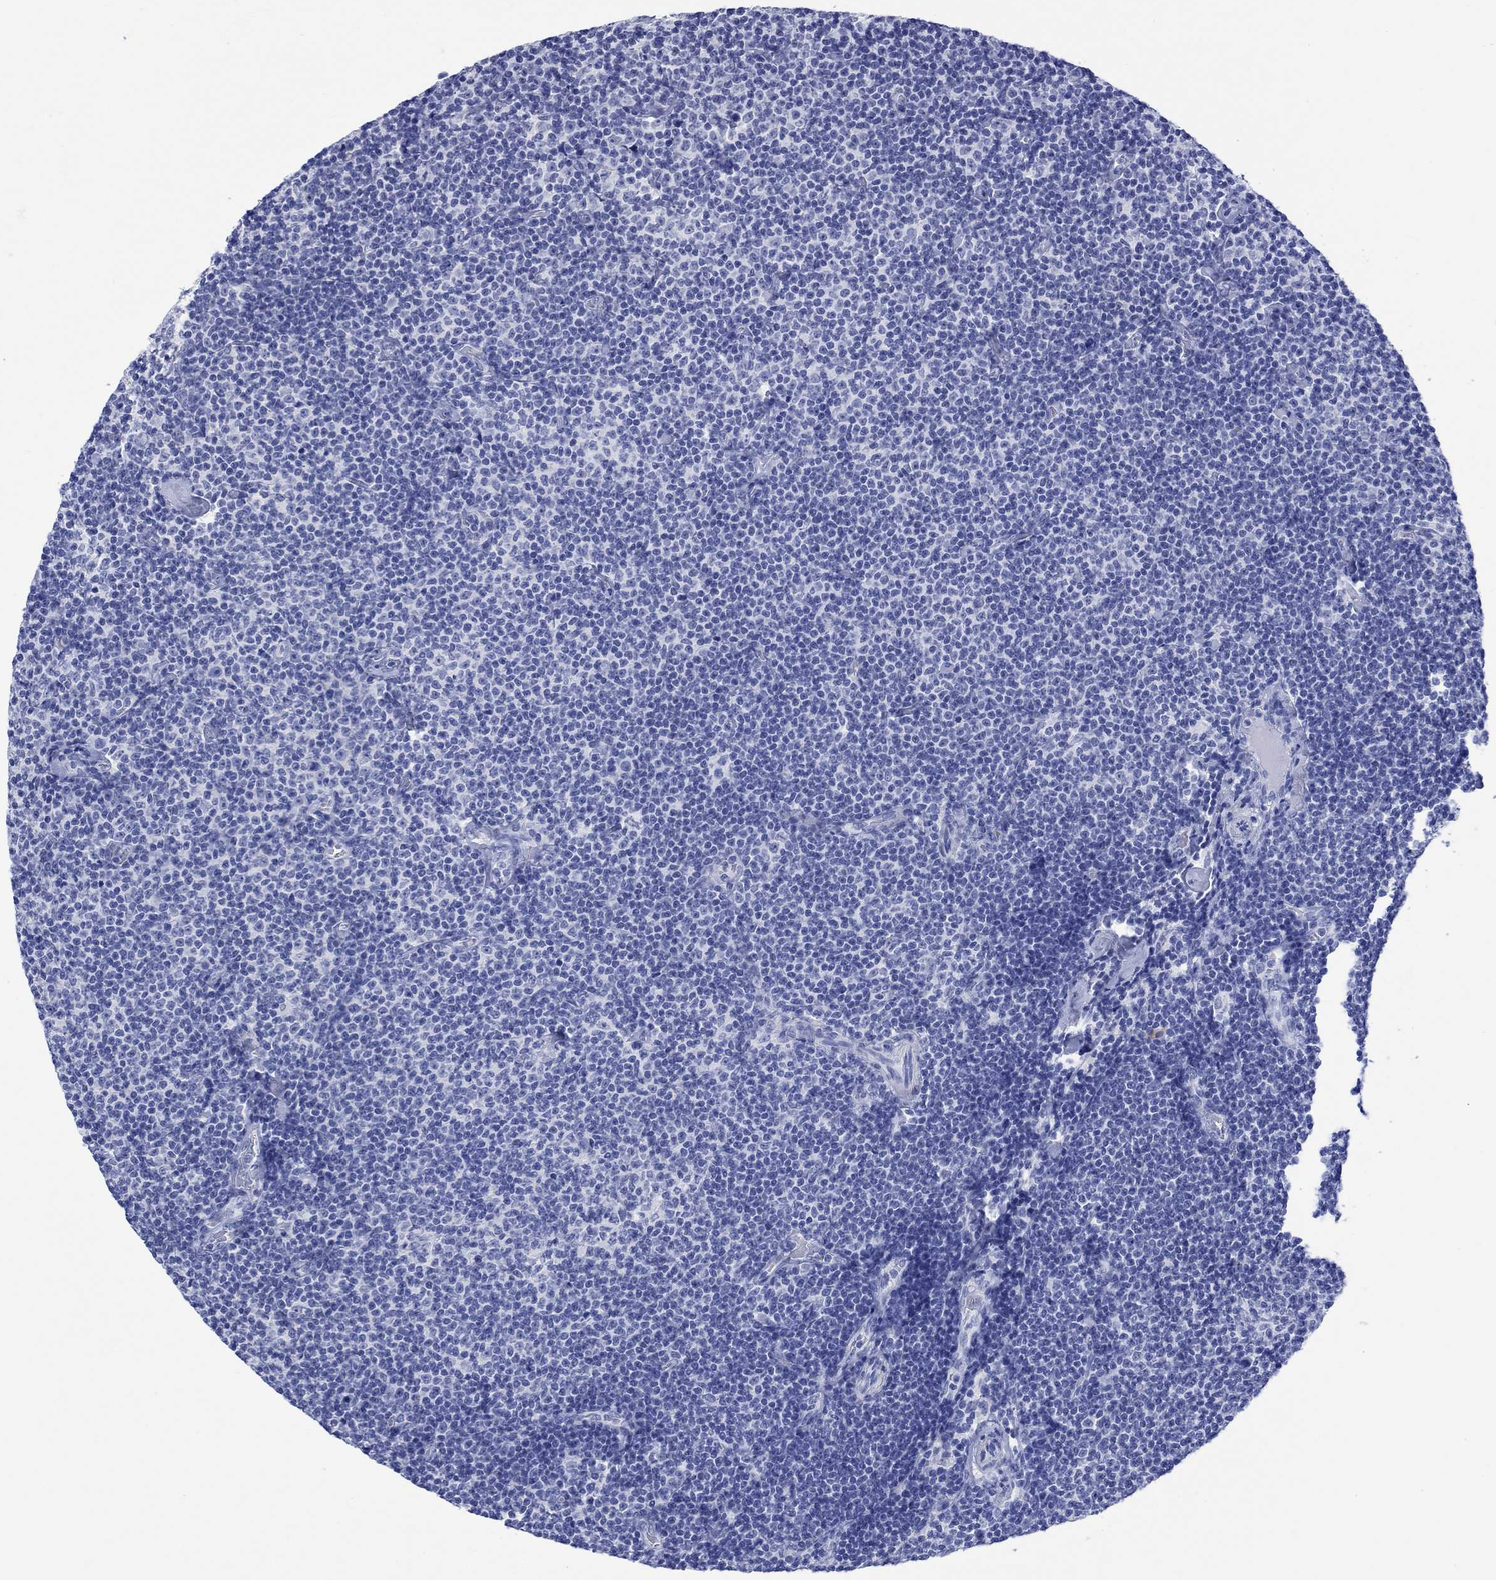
{"staining": {"intensity": "negative", "quantity": "none", "location": "none"}, "tissue": "lymphoma", "cell_type": "Tumor cells", "image_type": "cancer", "snomed": [{"axis": "morphology", "description": "Malignant lymphoma, non-Hodgkin's type, Low grade"}, {"axis": "topography", "description": "Lymph node"}], "caption": "The histopathology image displays no significant staining in tumor cells of low-grade malignant lymphoma, non-Hodgkin's type.", "gene": "MSI1", "patient": {"sex": "male", "age": 81}}